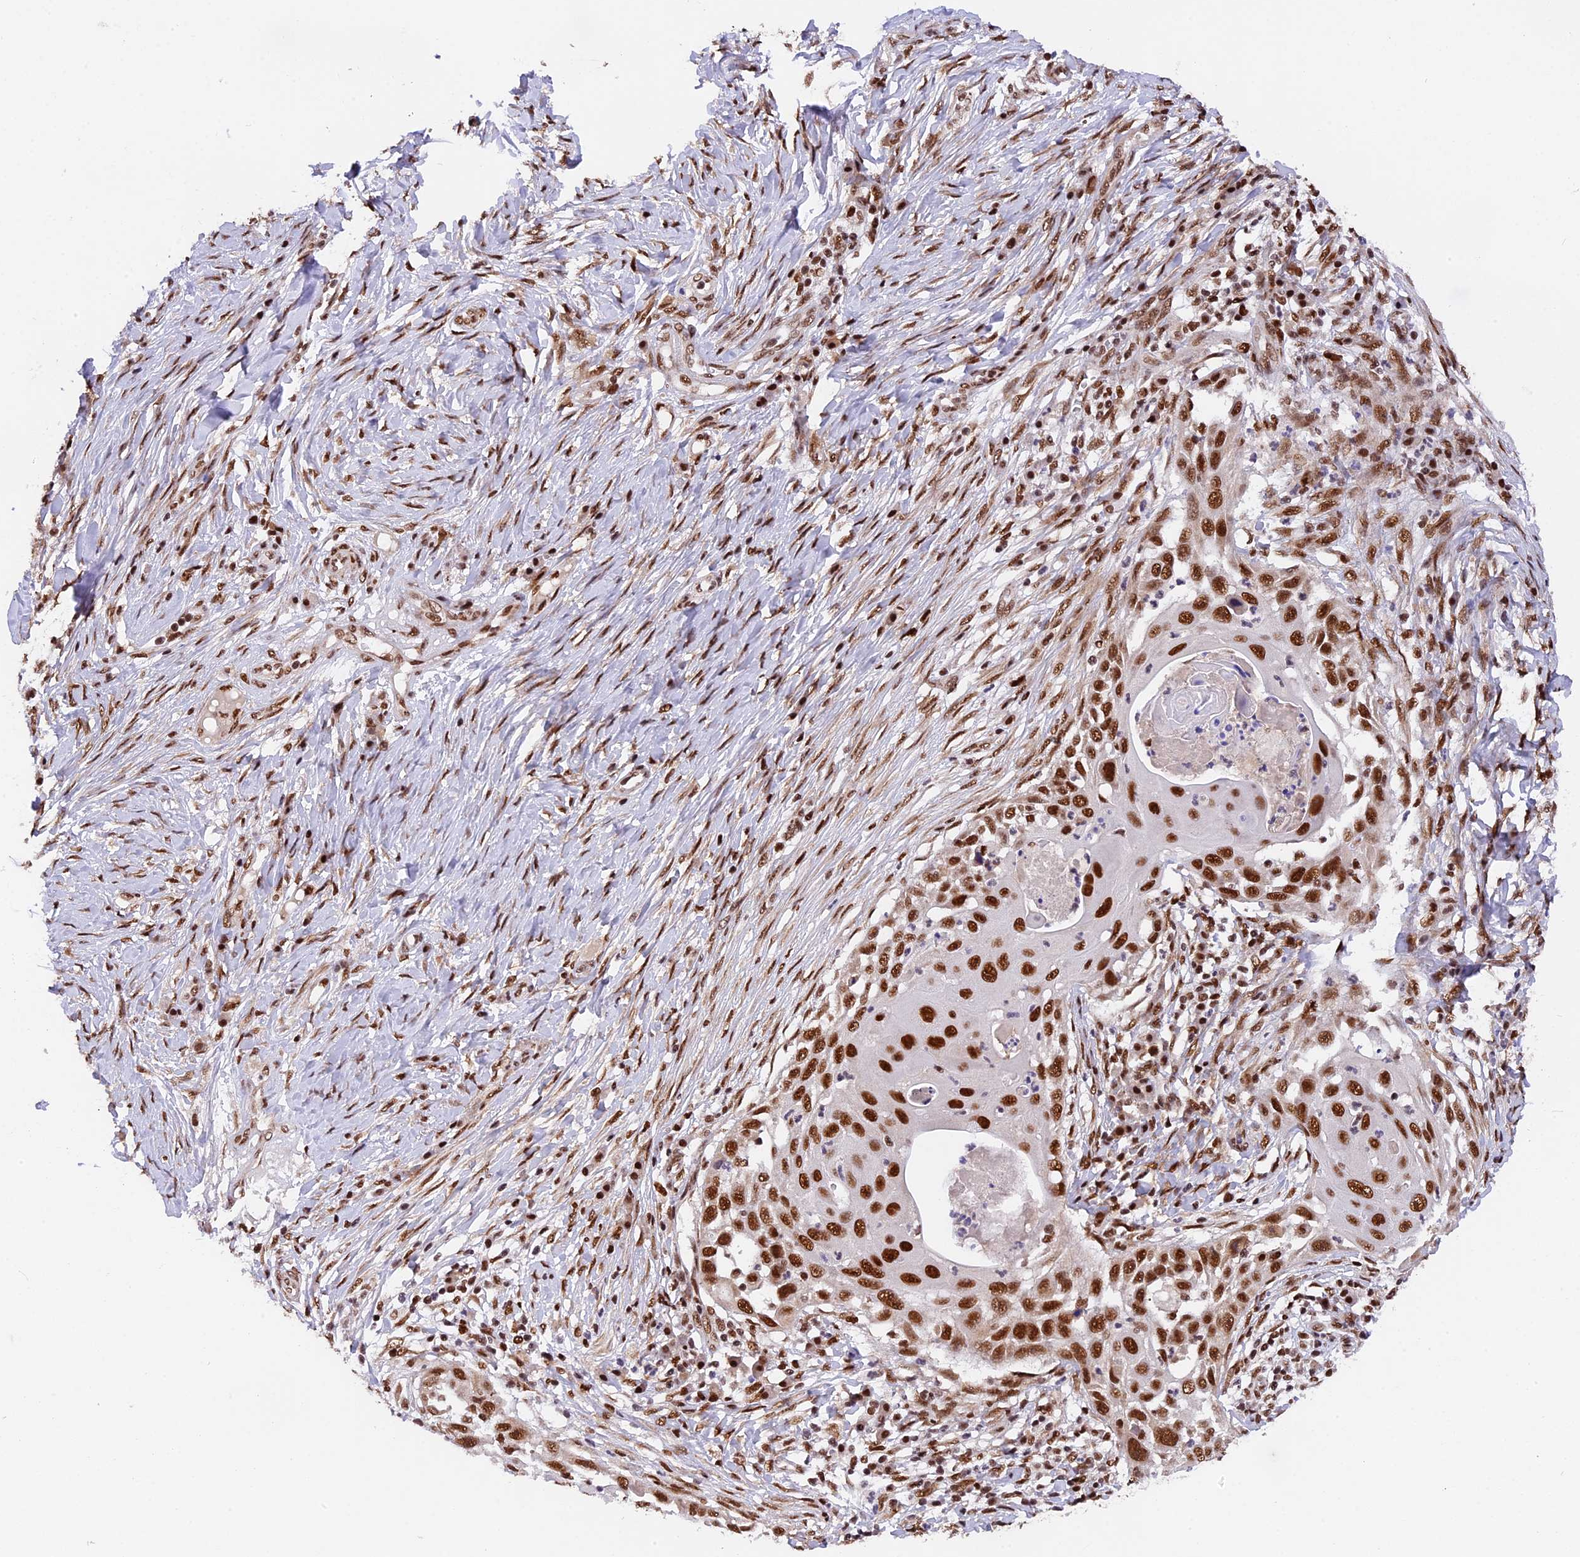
{"staining": {"intensity": "strong", "quantity": ">75%", "location": "nuclear"}, "tissue": "skin cancer", "cell_type": "Tumor cells", "image_type": "cancer", "snomed": [{"axis": "morphology", "description": "Squamous cell carcinoma, NOS"}, {"axis": "topography", "description": "Skin"}], "caption": "IHC image of skin squamous cell carcinoma stained for a protein (brown), which shows high levels of strong nuclear positivity in about >75% of tumor cells.", "gene": "RAMAC", "patient": {"sex": "female", "age": 44}}